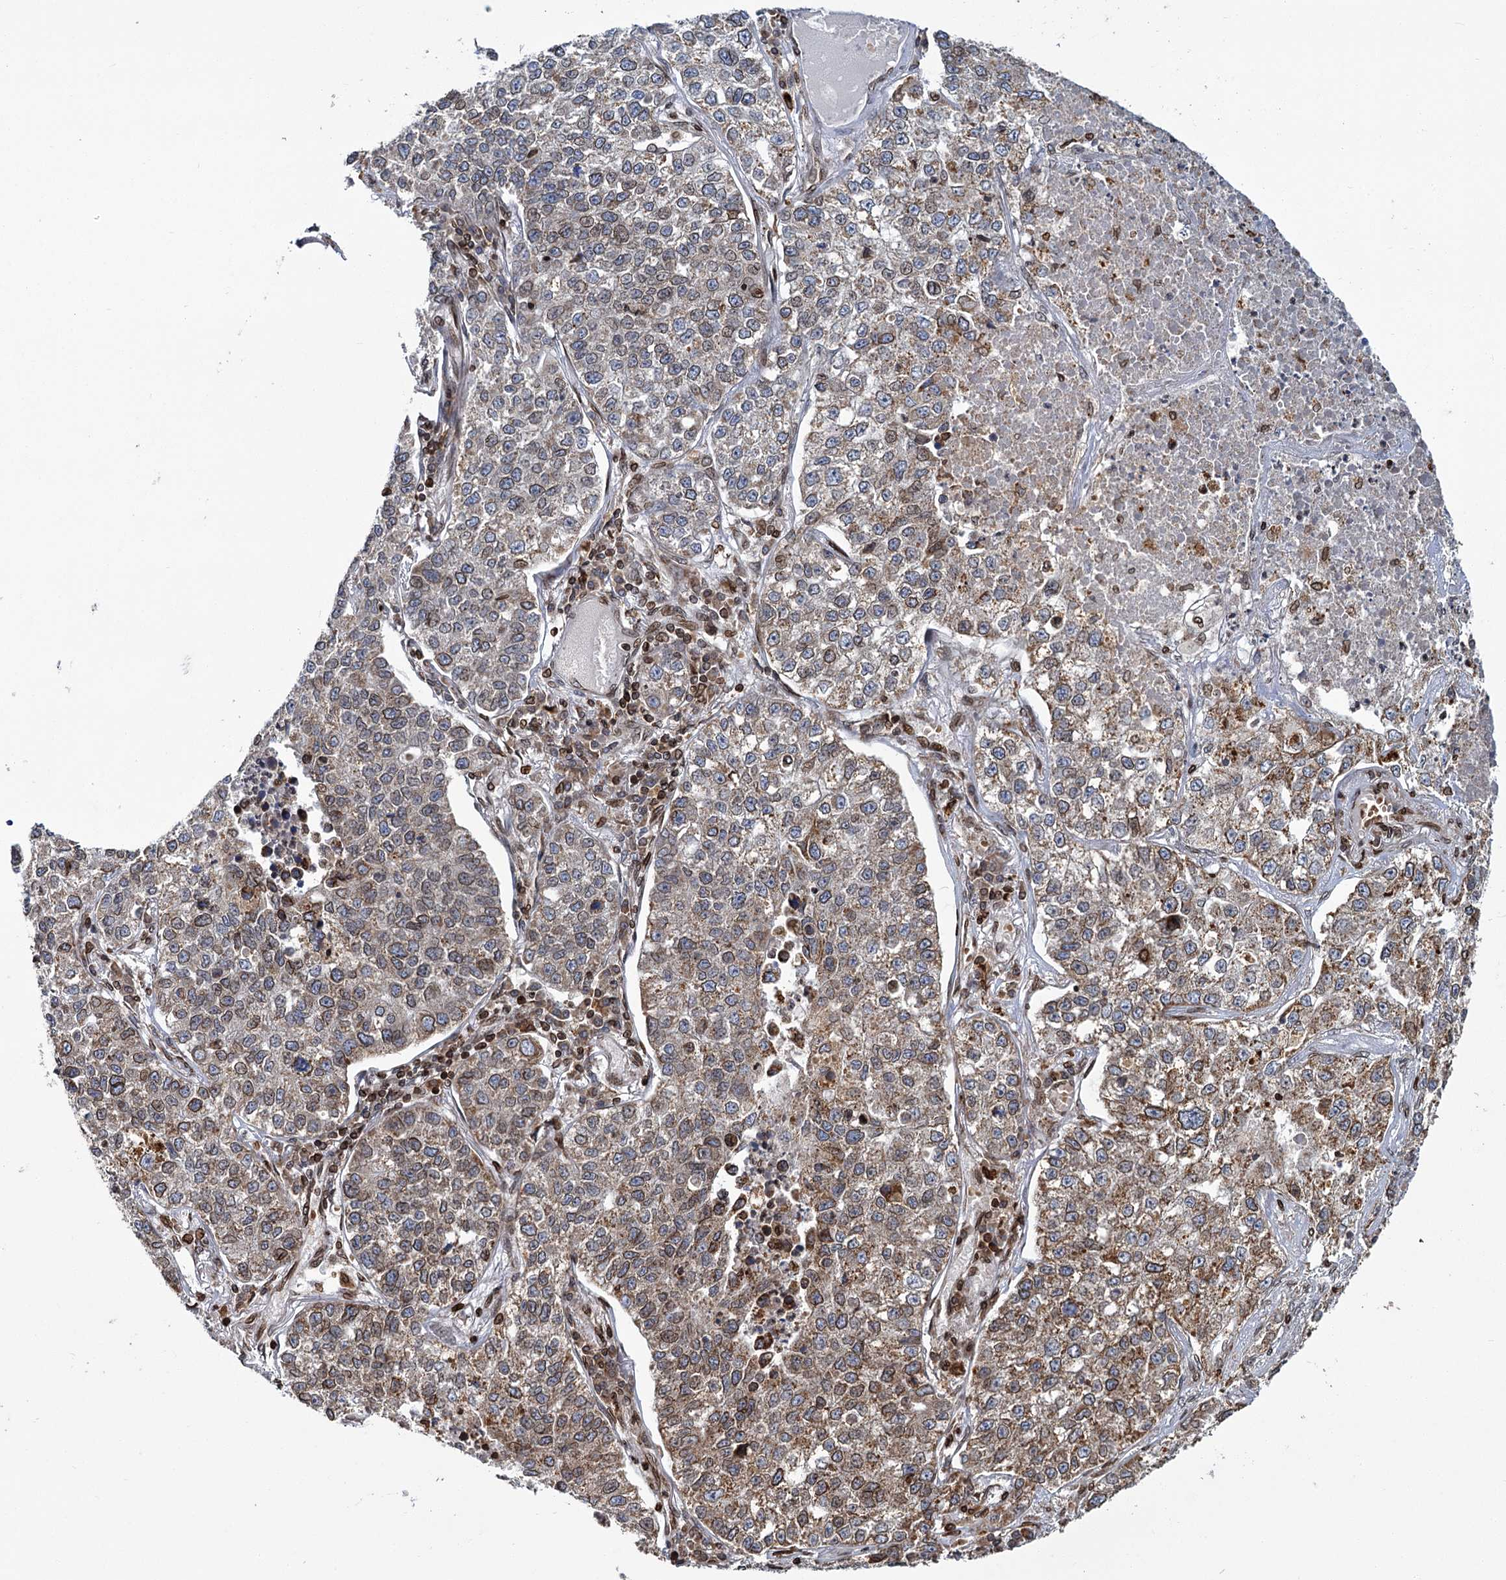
{"staining": {"intensity": "moderate", "quantity": "25%-75%", "location": "cytoplasmic/membranous,nuclear"}, "tissue": "lung cancer", "cell_type": "Tumor cells", "image_type": "cancer", "snomed": [{"axis": "morphology", "description": "Adenocarcinoma, NOS"}, {"axis": "topography", "description": "Lung"}], "caption": "Human lung cancer (adenocarcinoma) stained with a protein marker demonstrates moderate staining in tumor cells.", "gene": "CFAP46", "patient": {"sex": "male", "age": 49}}